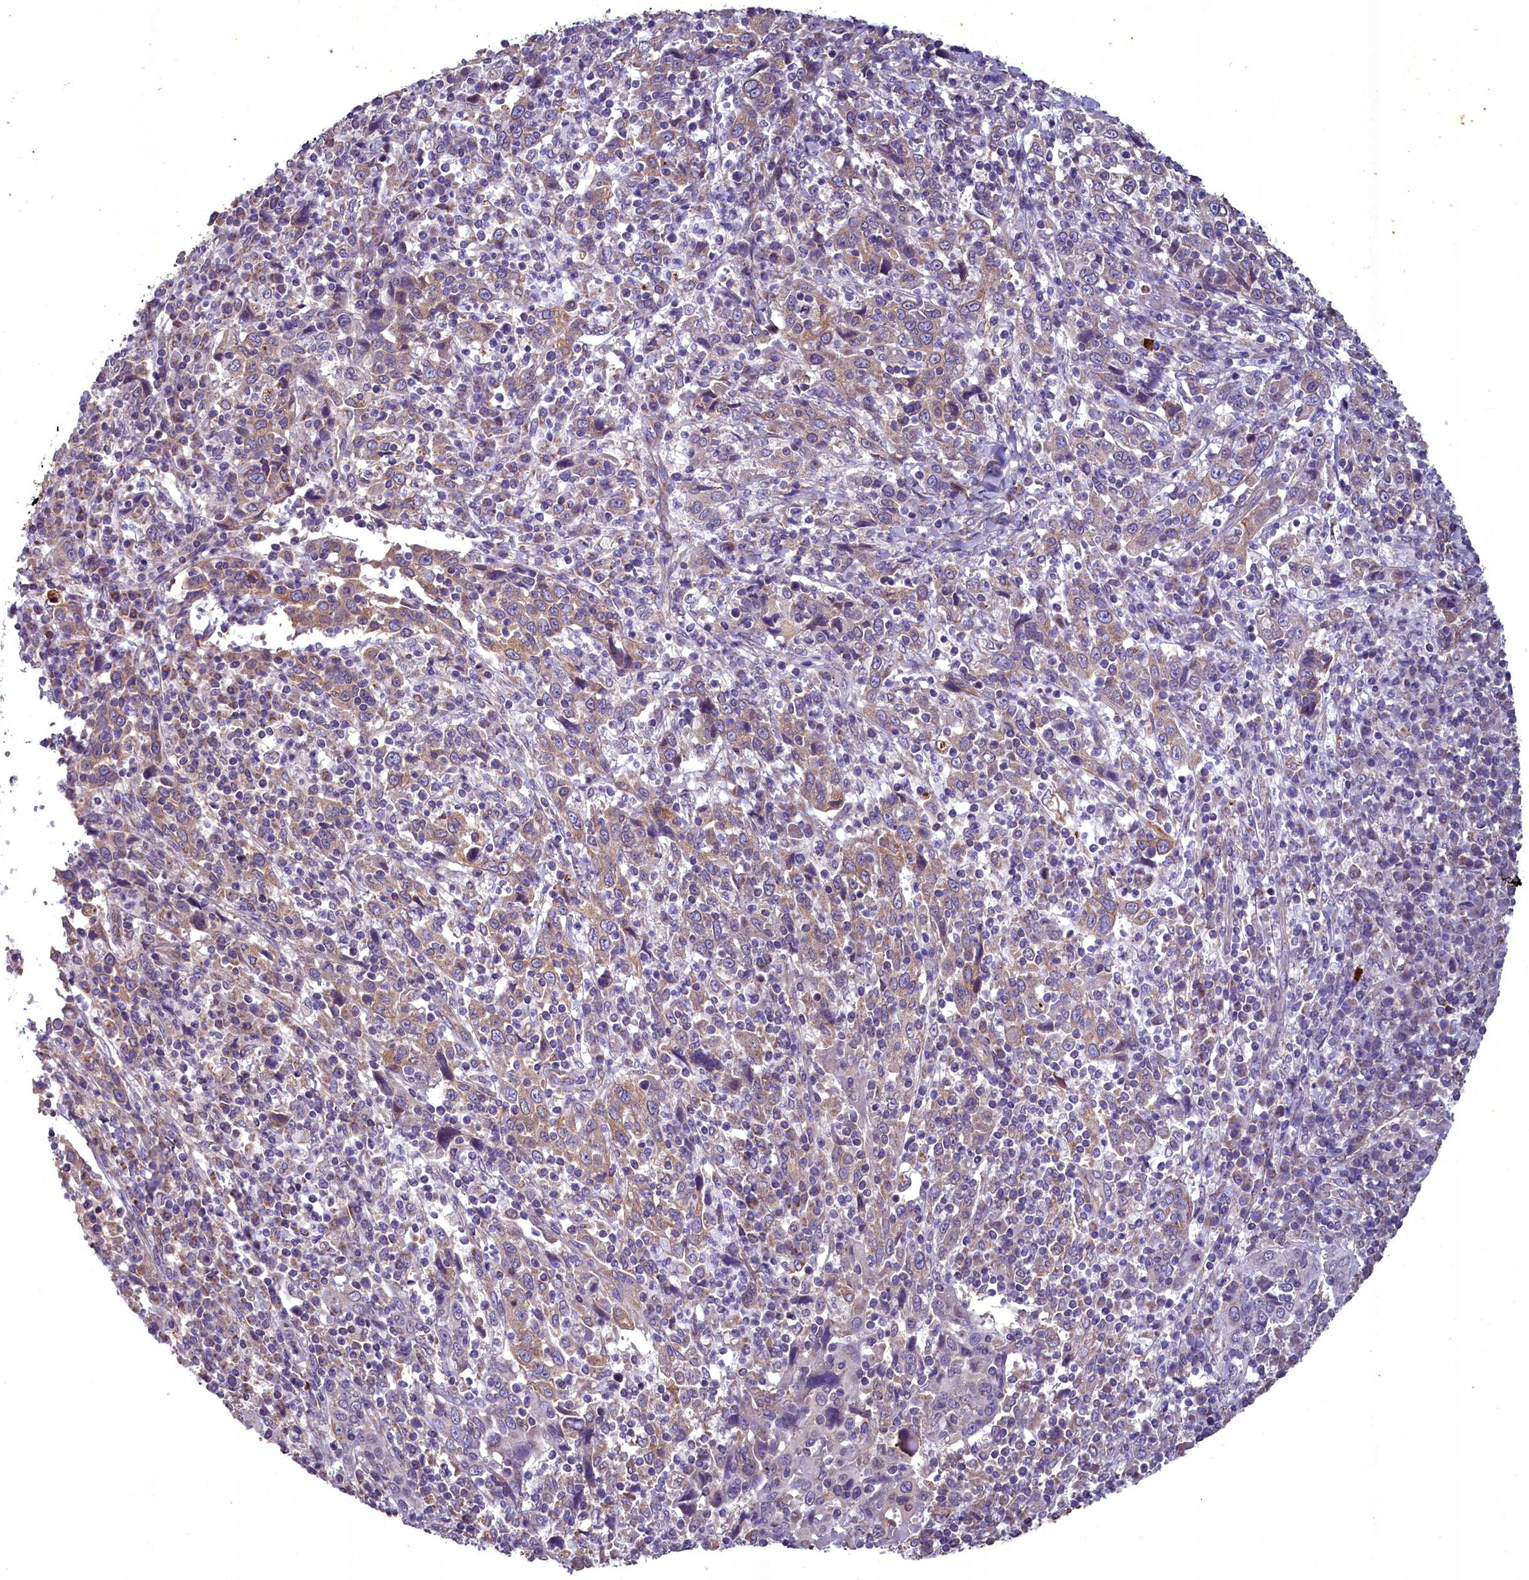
{"staining": {"intensity": "weak", "quantity": "<25%", "location": "cytoplasmic/membranous"}, "tissue": "cervical cancer", "cell_type": "Tumor cells", "image_type": "cancer", "snomed": [{"axis": "morphology", "description": "Squamous cell carcinoma, NOS"}, {"axis": "topography", "description": "Cervix"}], "caption": "This is an immunohistochemistry micrograph of squamous cell carcinoma (cervical). There is no staining in tumor cells.", "gene": "ACAD8", "patient": {"sex": "female", "age": 46}}